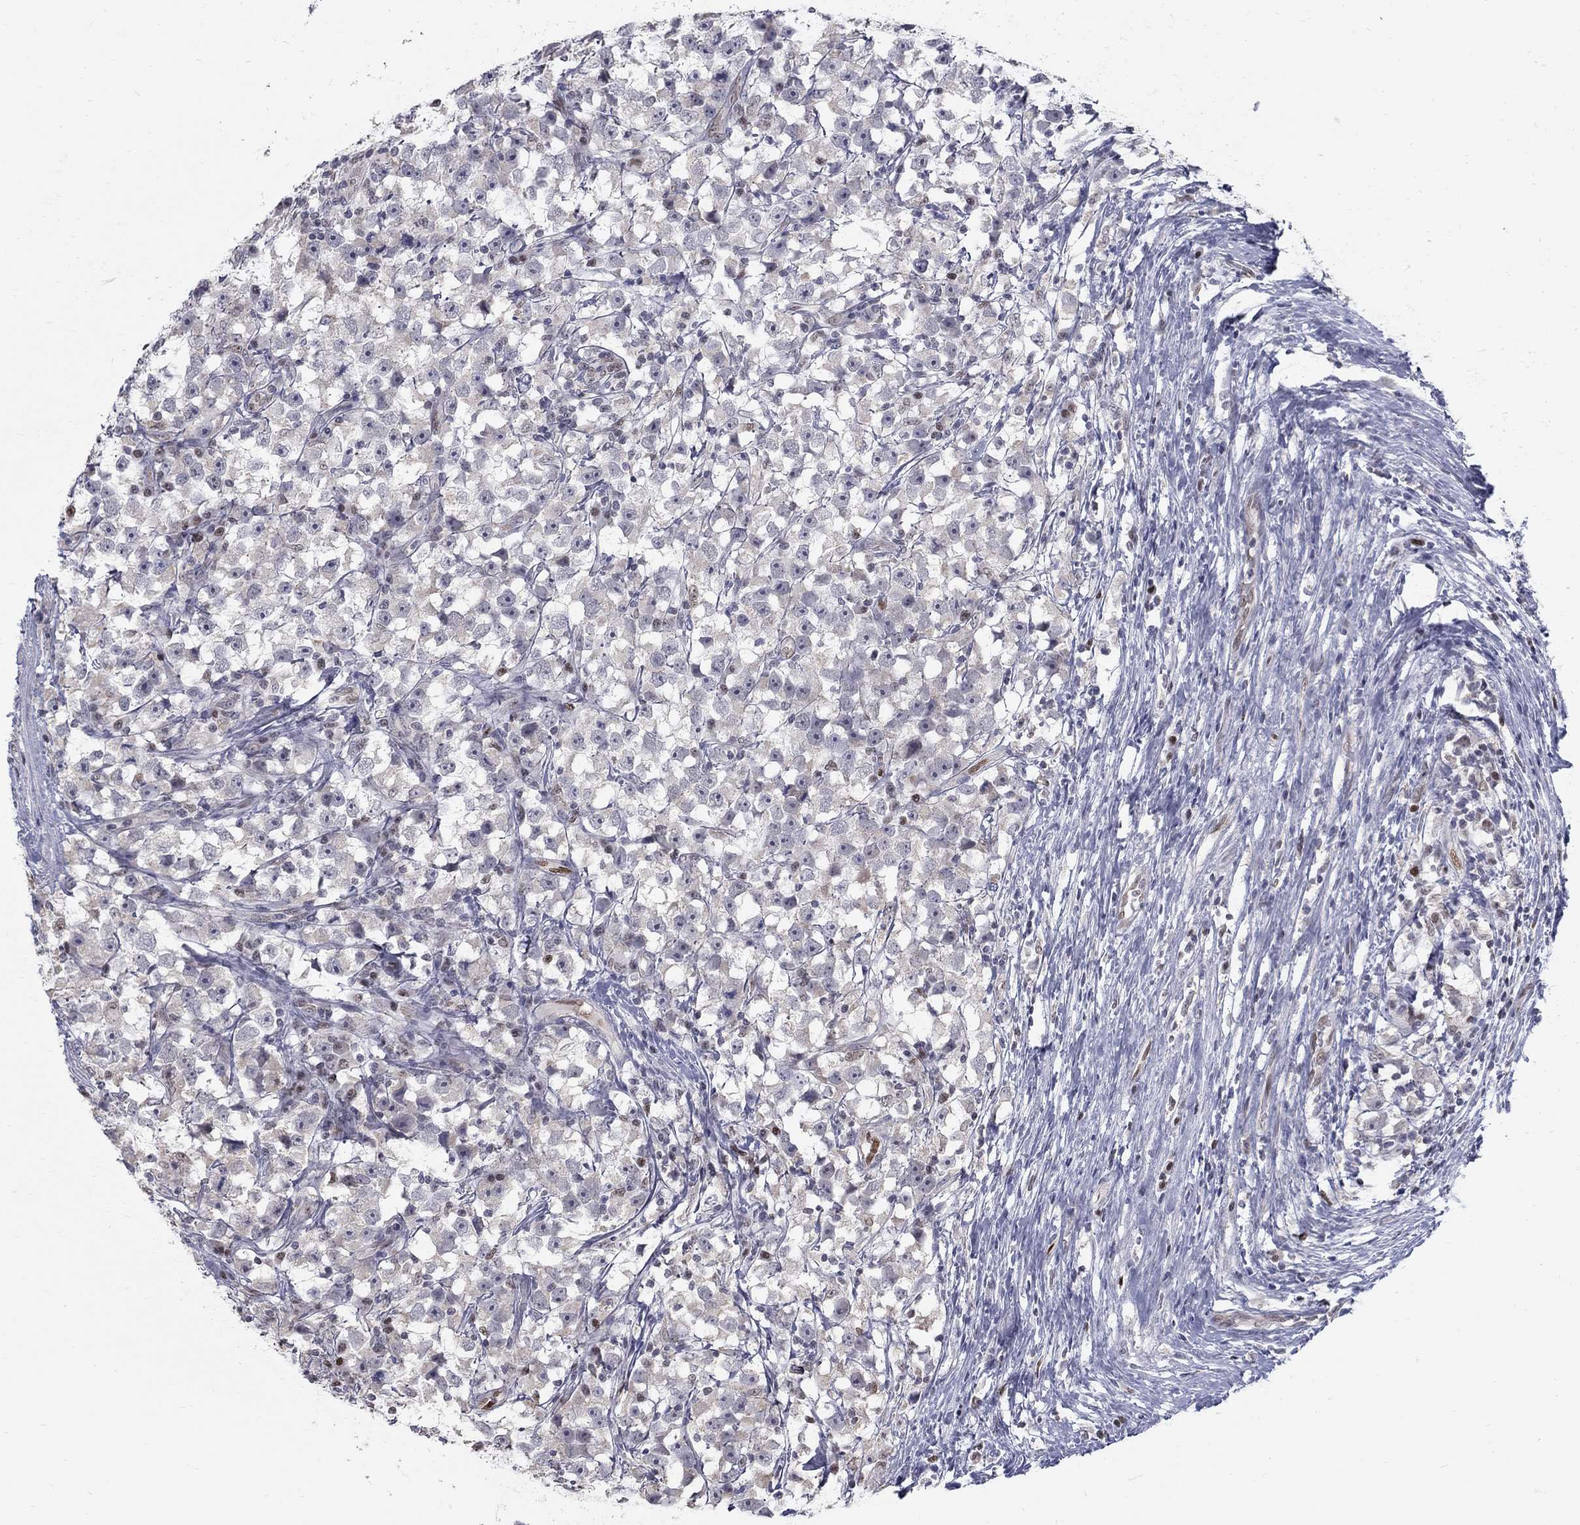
{"staining": {"intensity": "negative", "quantity": "none", "location": "none"}, "tissue": "testis cancer", "cell_type": "Tumor cells", "image_type": "cancer", "snomed": [{"axis": "morphology", "description": "Seminoma, NOS"}, {"axis": "topography", "description": "Testis"}], "caption": "Tumor cells show no significant positivity in testis cancer.", "gene": "GCFC2", "patient": {"sex": "male", "age": 33}}